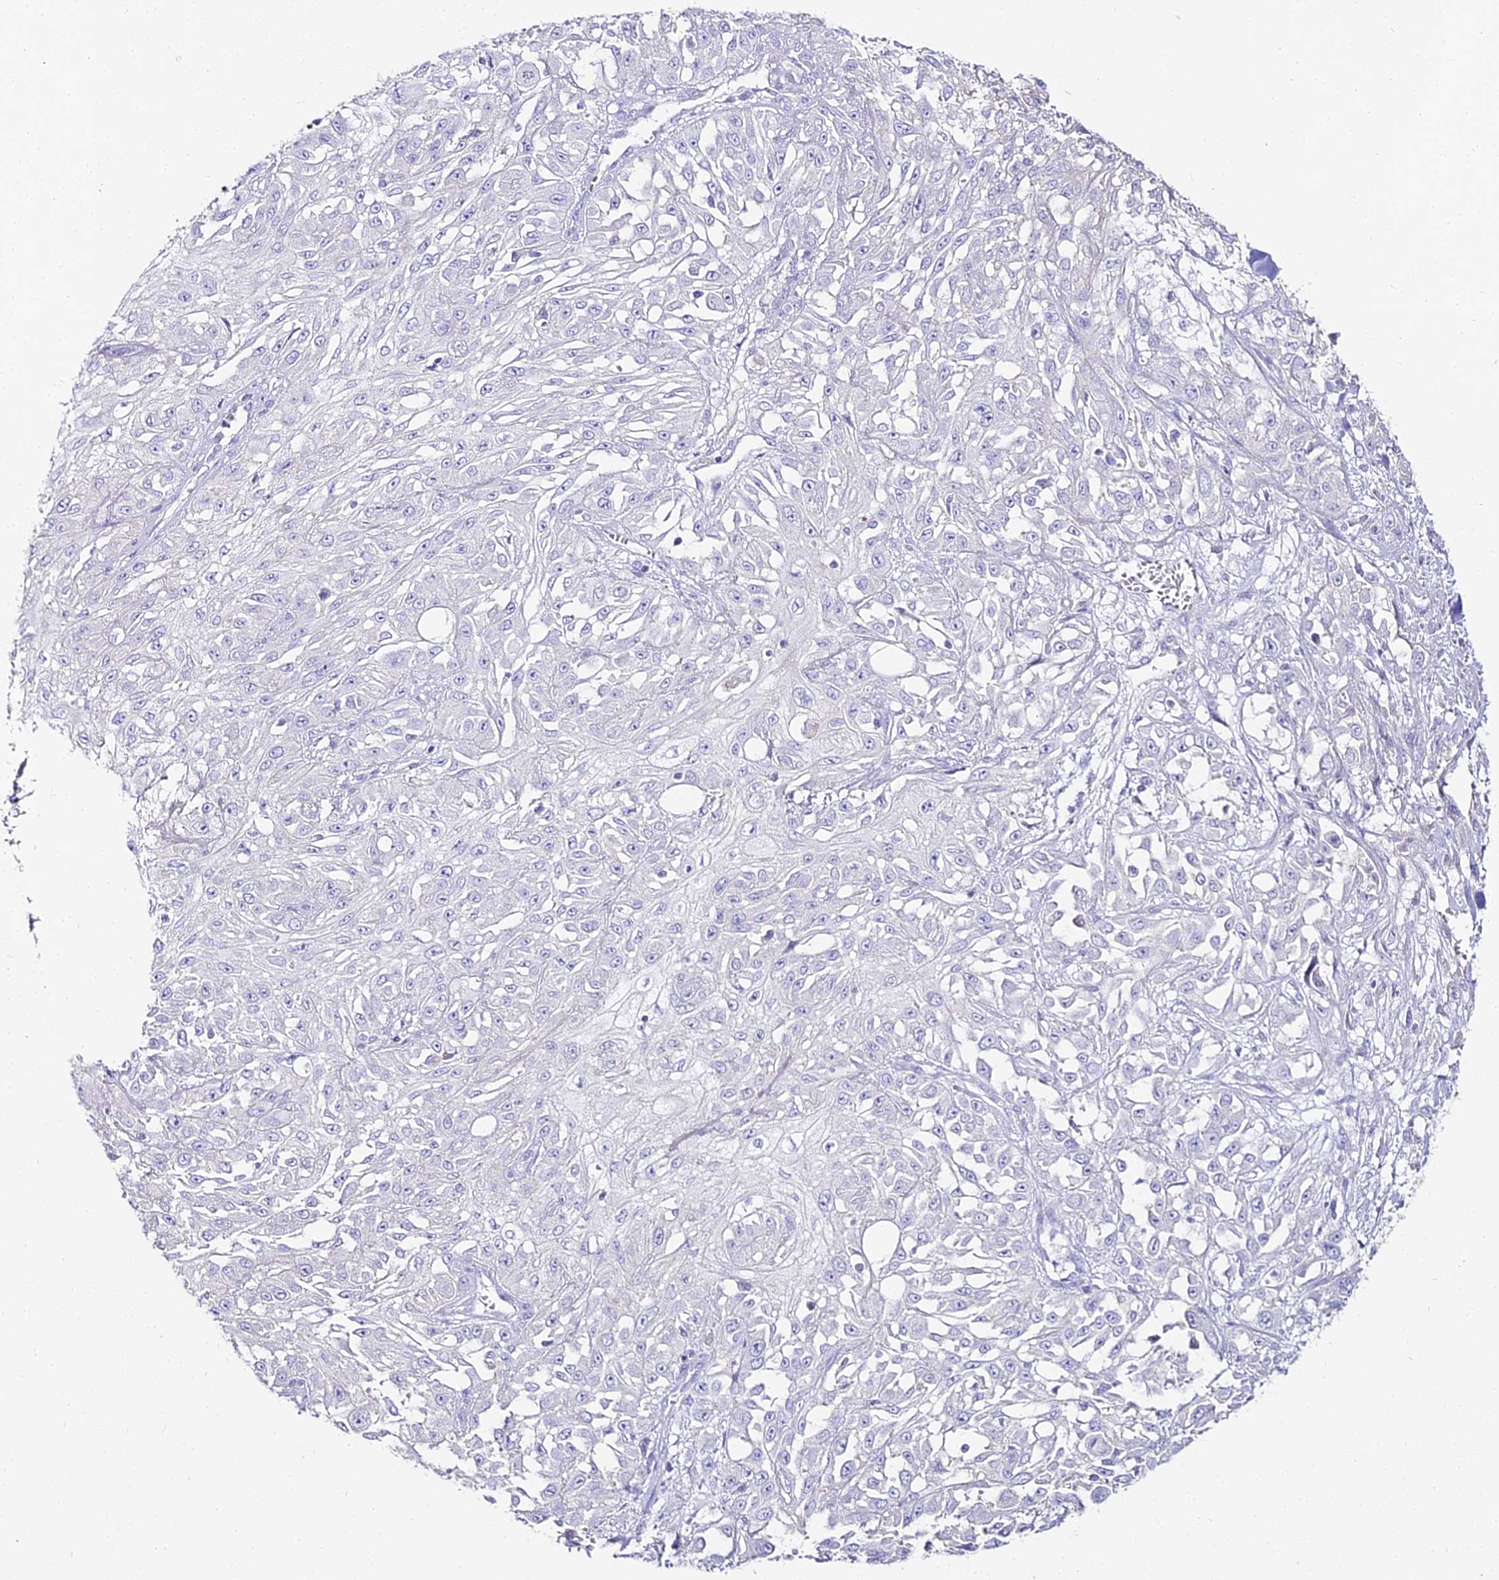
{"staining": {"intensity": "negative", "quantity": "none", "location": "none"}, "tissue": "skin cancer", "cell_type": "Tumor cells", "image_type": "cancer", "snomed": [{"axis": "morphology", "description": "Squamous cell carcinoma, NOS"}, {"axis": "morphology", "description": "Squamous cell carcinoma, metastatic, NOS"}, {"axis": "topography", "description": "Skin"}, {"axis": "topography", "description": "Lymph node"}], "caption": "Immunohistochemistry (IHC) histopathology image of neoplastic tissue: metastatic squamous cell carcinoma (skin) stained with DAB shows no significant protein expression in tumor cells.", "gene": "ALPG", "patient": {"sex": "male", "age": 75}}